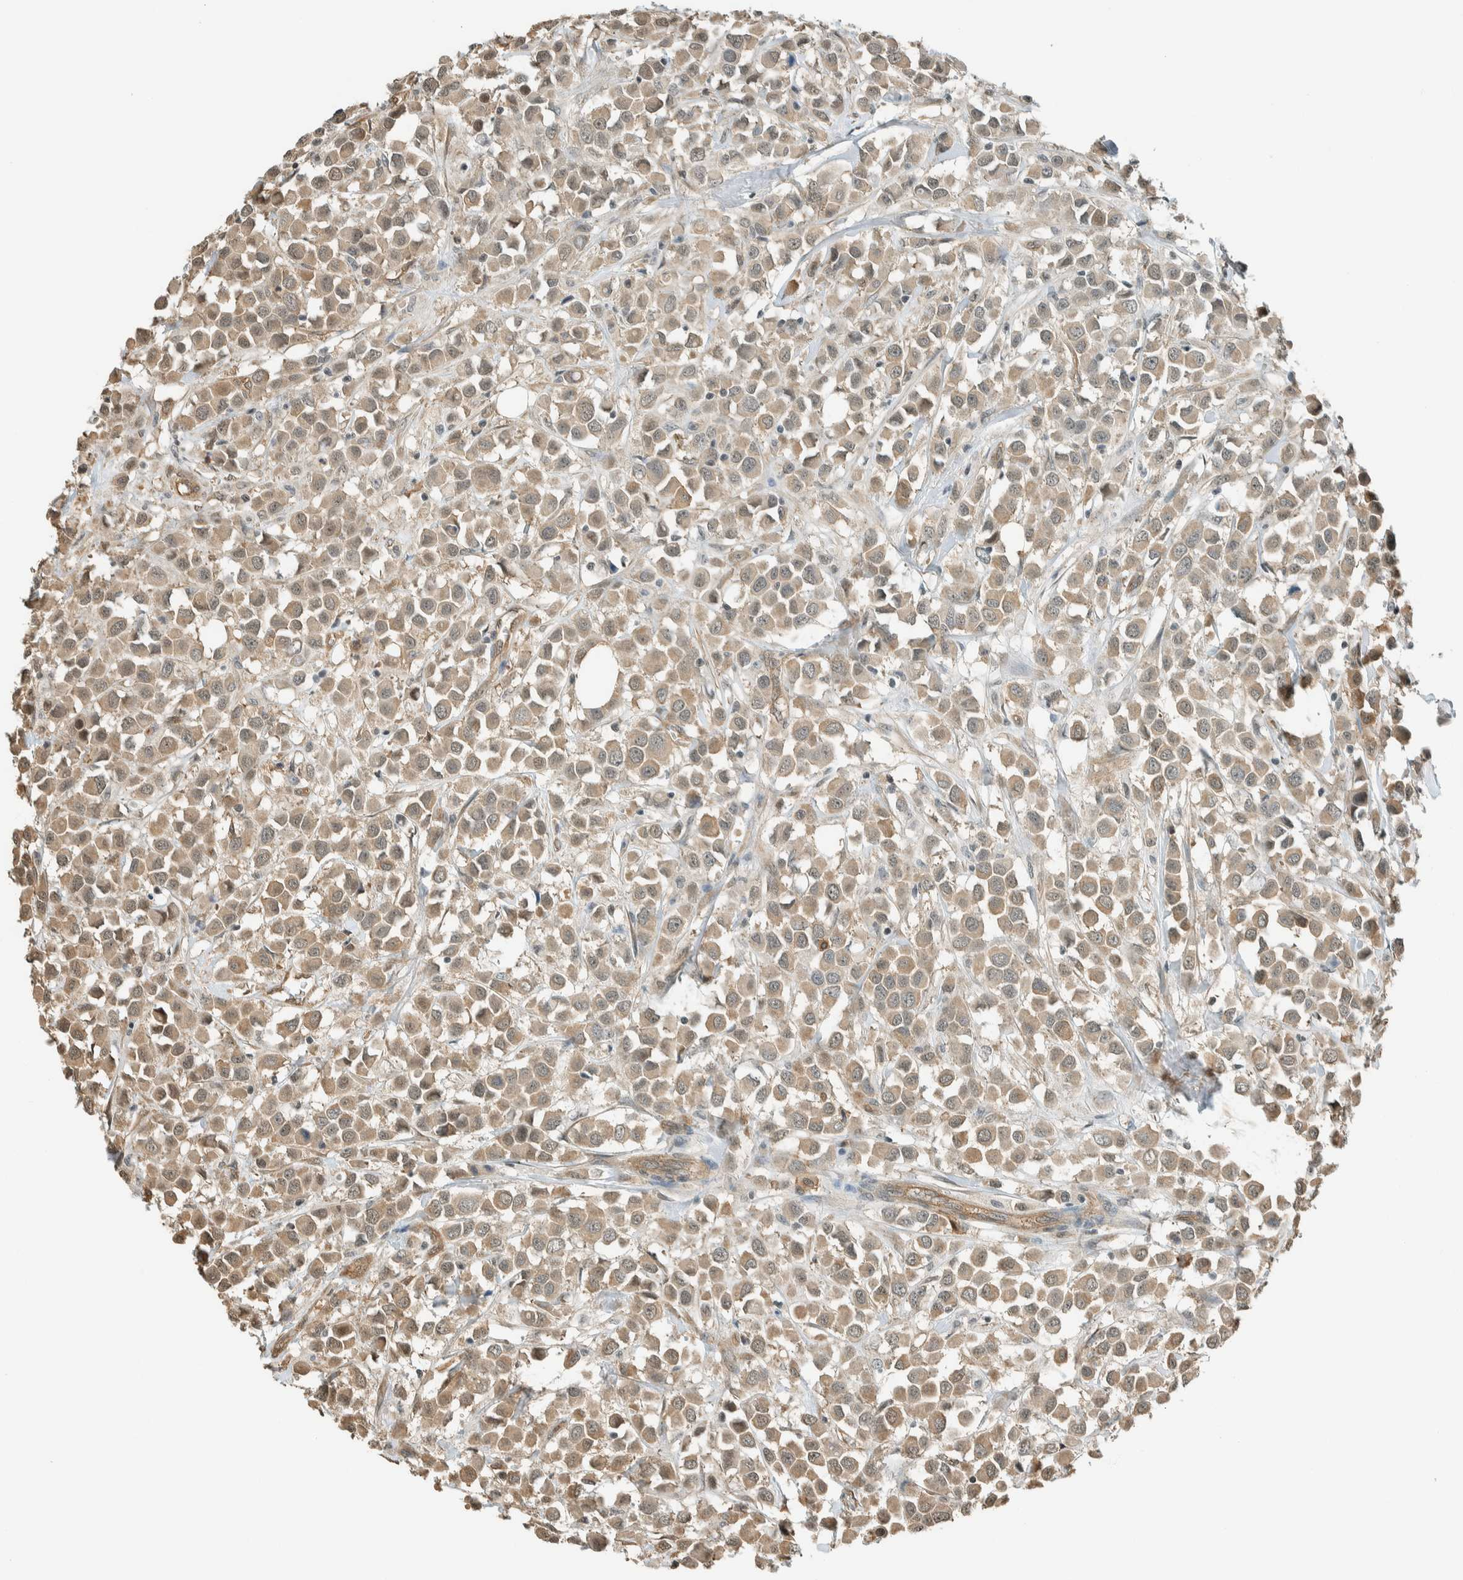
{"staining": {"intensity": "weak", "quantity": ">75%", "location": "cytoplasmic/membranous,nuclear"}, "tissue": "breast cancer", "cell_type": "Tumor cells", "image_type": "cancer", "snomed": [{"axis": "morphology", "description": "Duct carcinoma"}, {"axis": "topography", "description": "Breast"}], "caption": "IHC photomicrograph of breast infiltrating ductal carcinoma stained for a protein (brown), which shows low levels of weak cytoplasmic/membranous and nuclear positivity in about >75% of tumor cells.", "gene": "NIBAN2", "patient": {"sex": "female", "age": 61}}